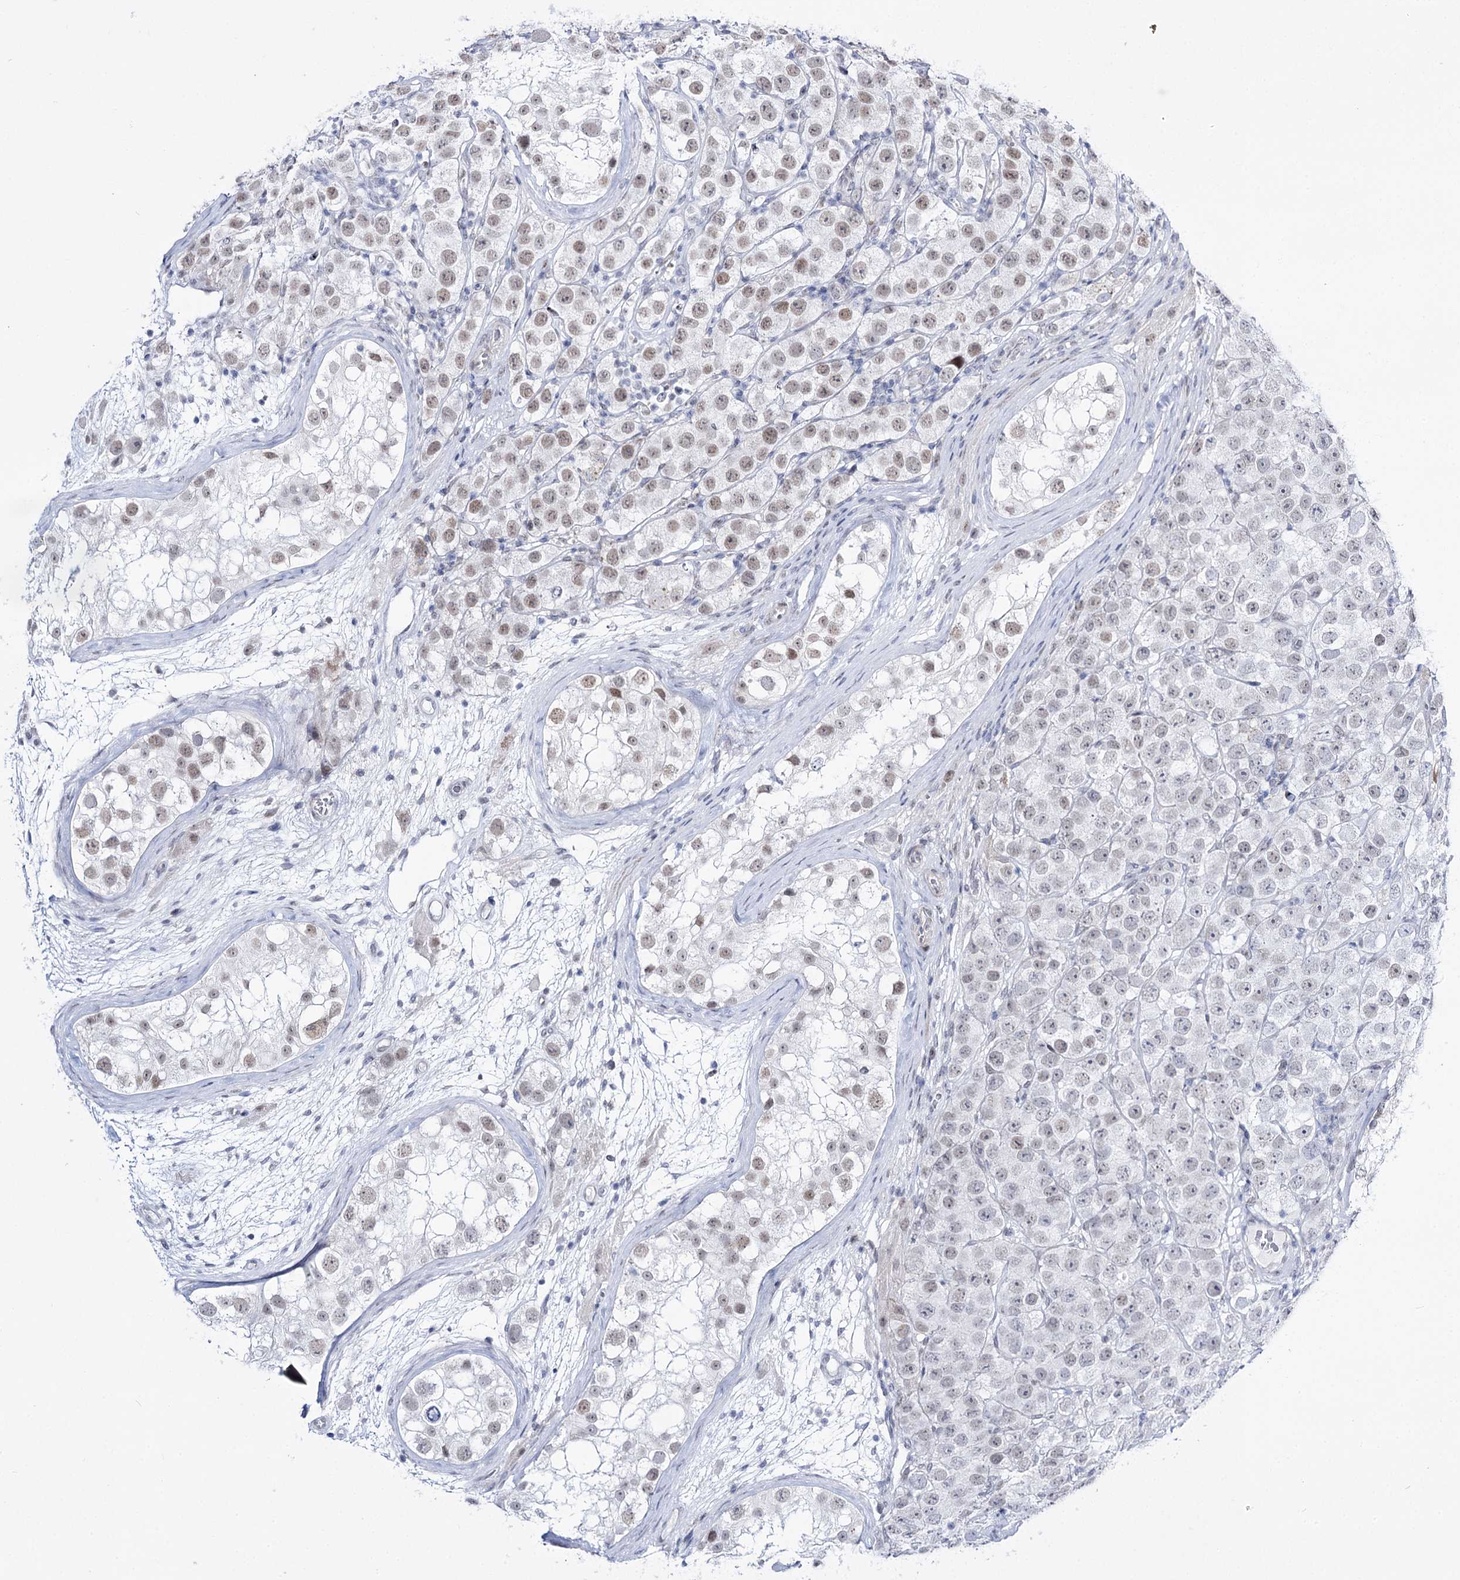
{"staining": {"intensity": "weak", "quantity": "<25%", "location": "nuclear"}, "tissue": "testis cancer", "cell_type": "Tumor cells", "image_type": "cancer", "snomed": [{"axis": "morphology", "description": "Seminoma, NOS"}, {"axis": "topography", "description": "Testis"}], "caption": "A high-resolution photomicrograph shows immunohistochemistry staining of testis seminoma, which shows no significant expression in tumor cells.", "gene": "RBM15B", "patient": {"sex": "male", "age": 28}}